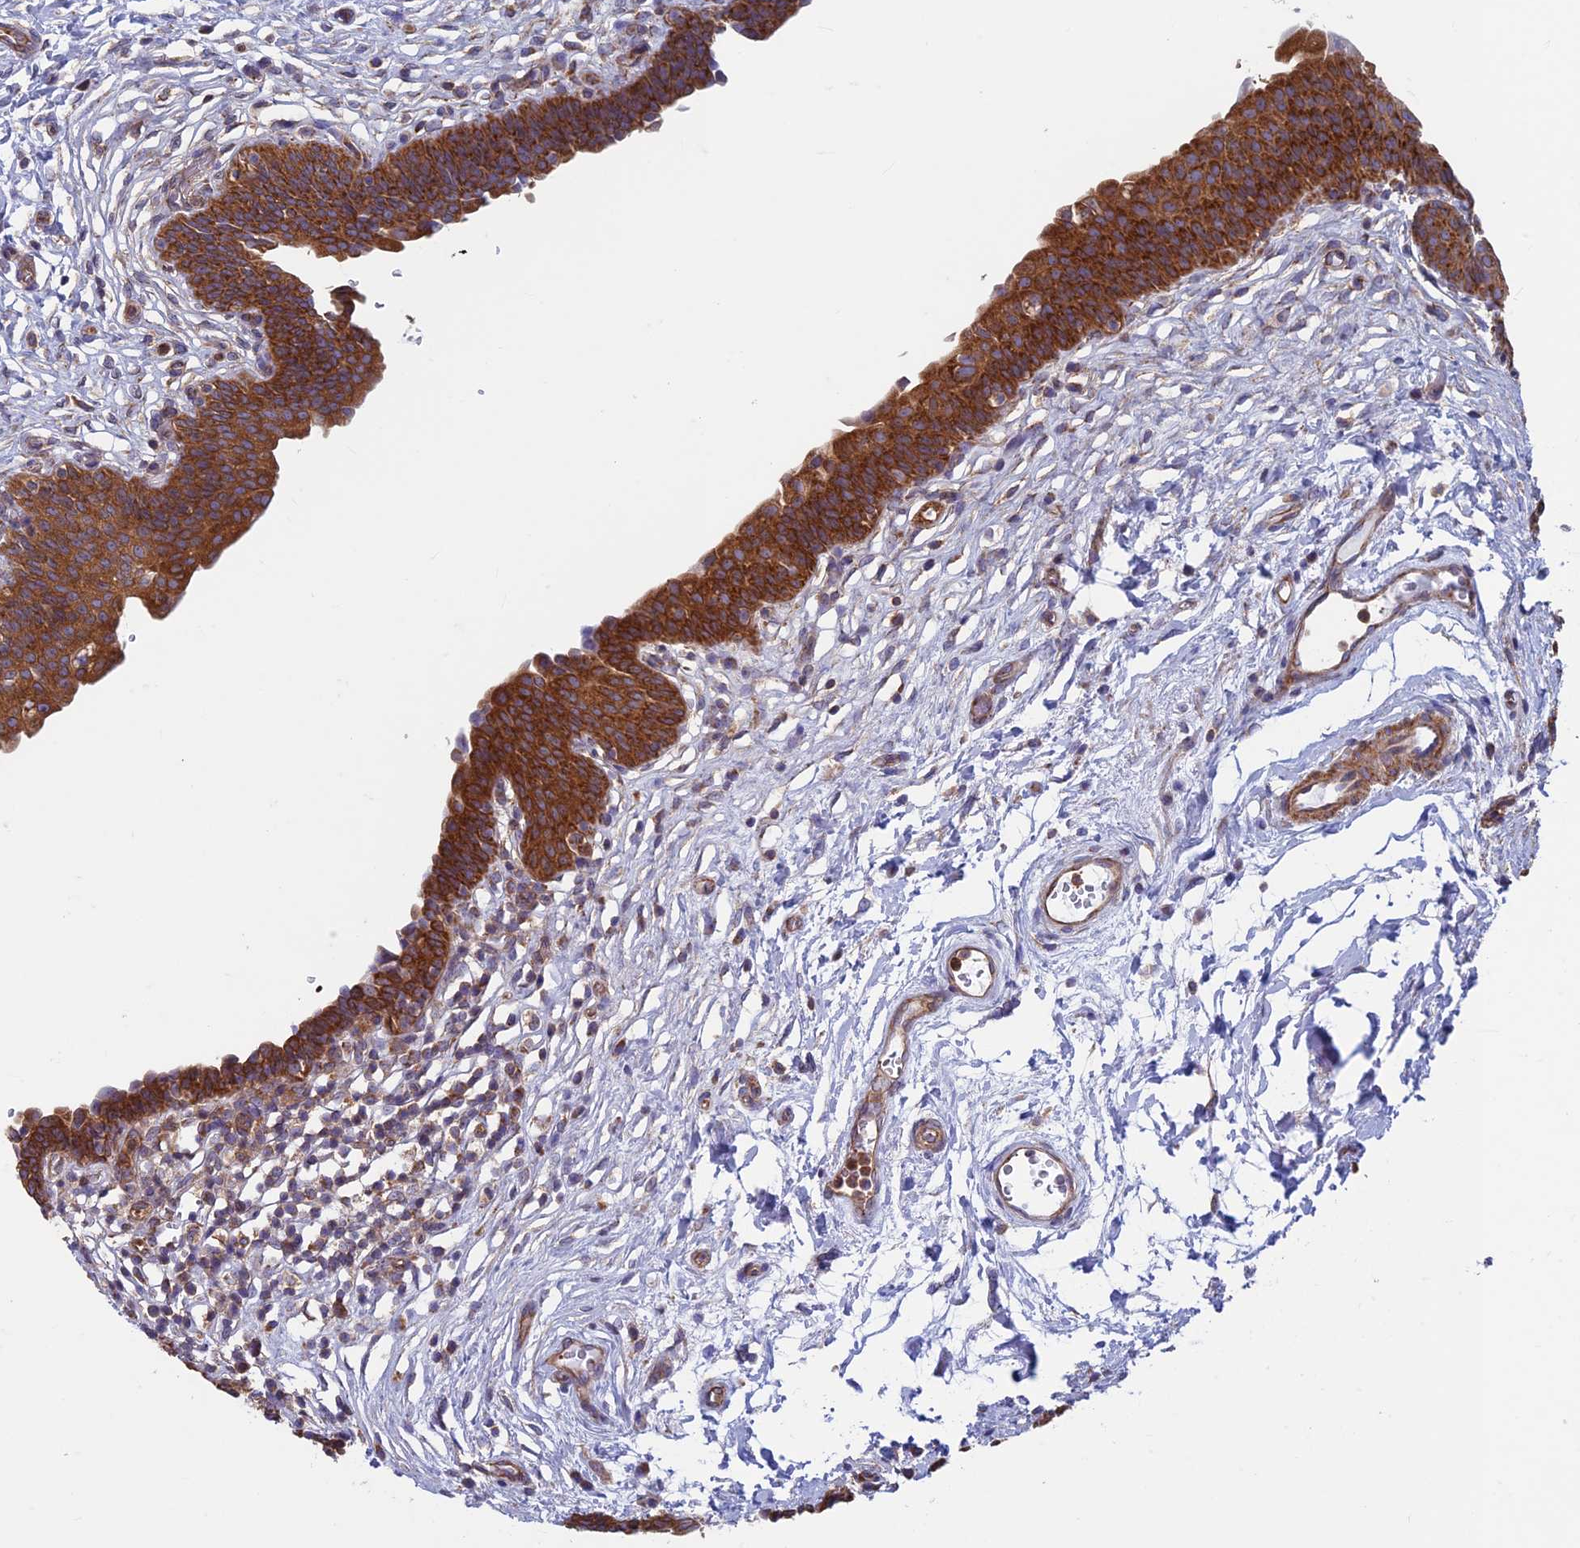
{"staining": {"intensity": "strong", "quantity": ">75%", "location": "cytoplasmic/membranous"}, "tissue": "urinary bladder", "cell_type": "Urothelial cells", "image_type": "normal", "snomed": [{"axis": "morphology", "description": "Normal tissue, NOS"}, {"axis": "topography", "description": "Urinary bladder"}], "caption": "This image displays immunohistochemistry staining of normal human urinary bladder, with high strong cytoplasmic/membranous positivity in approximately >75% of urothelial cells.", "gene": "DNM1L", "patient": {"sex": "male", "age": 83}}